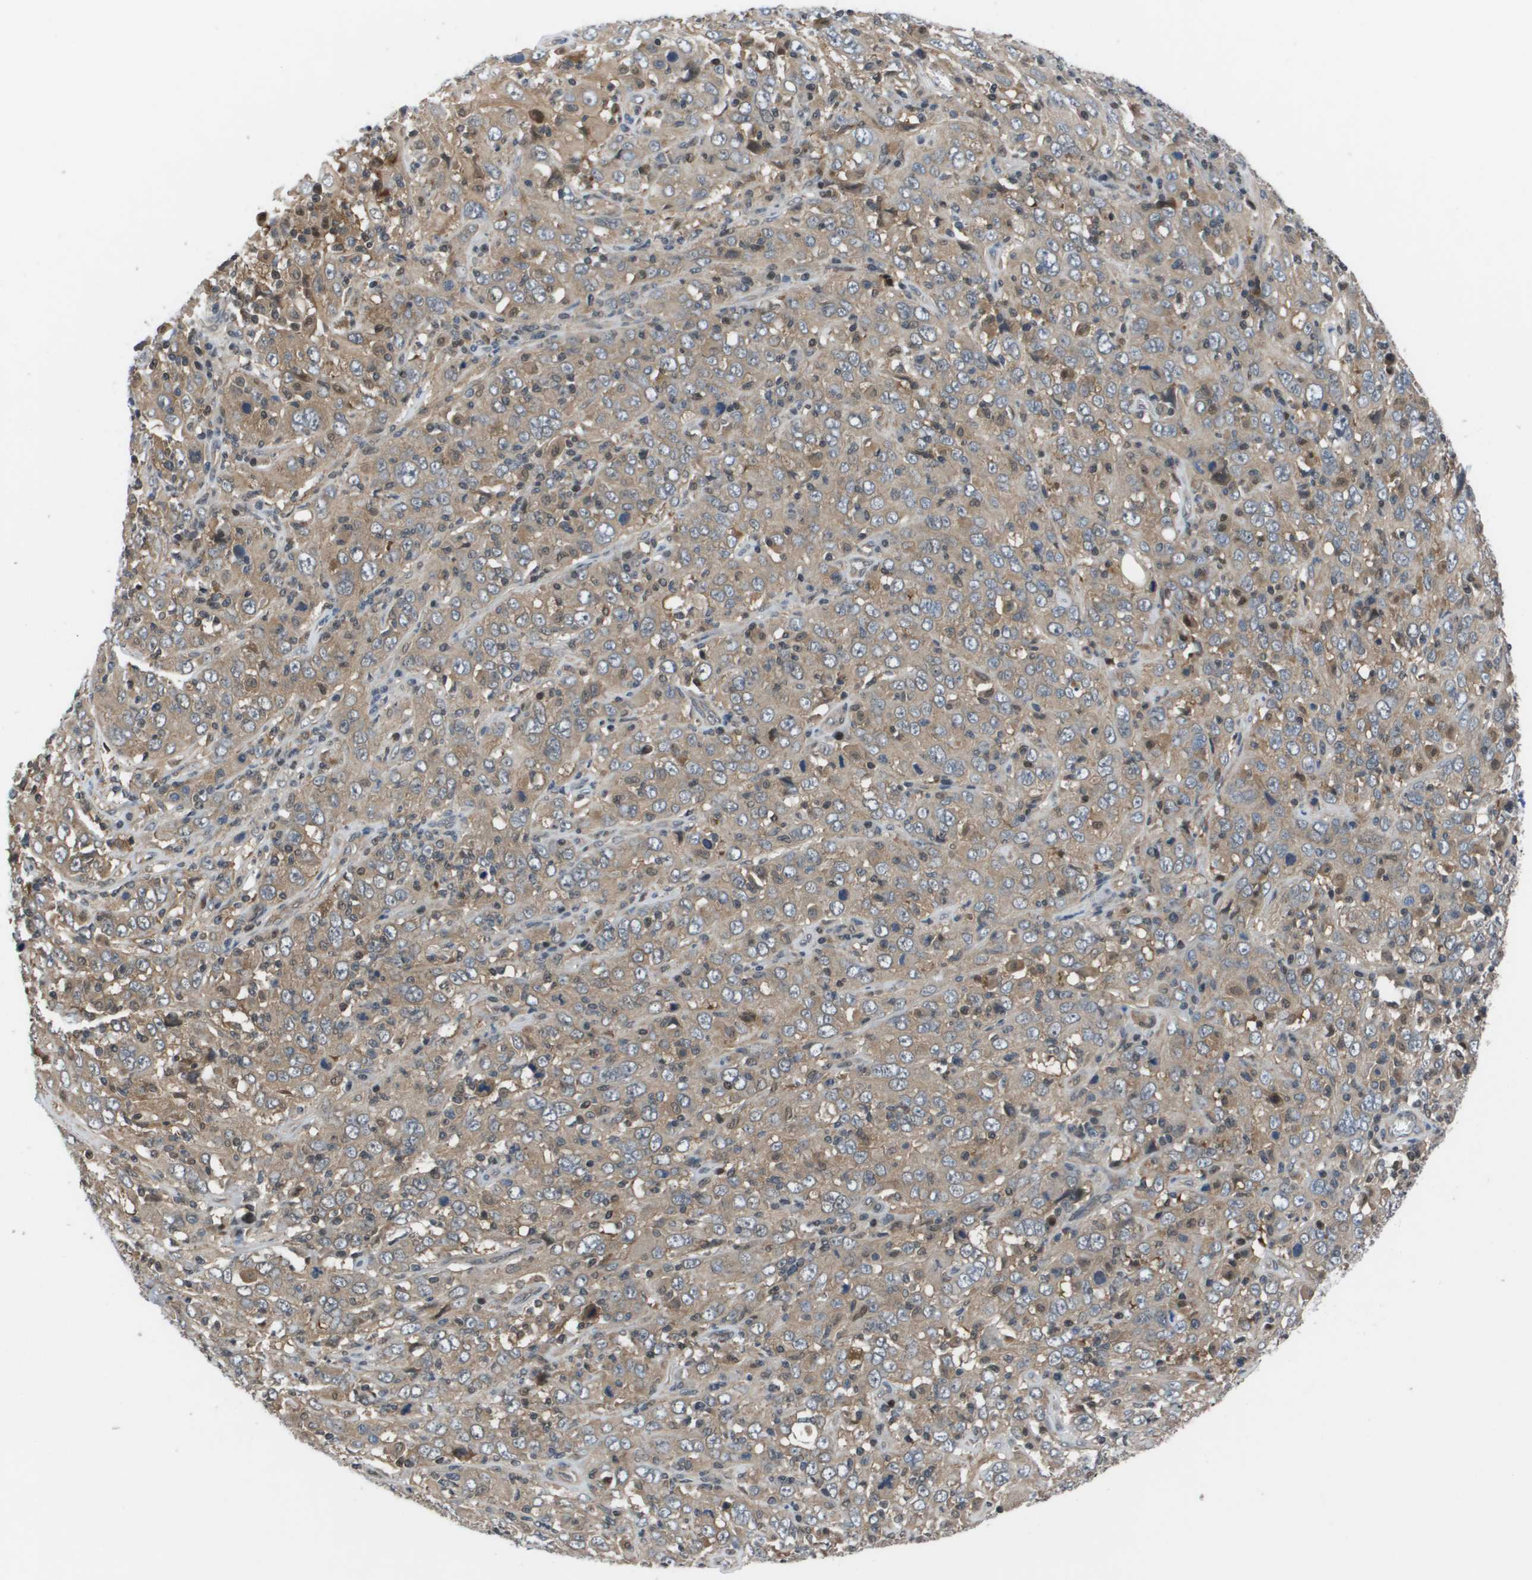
{"staining": {"intensity": "moderate", "quantity": ">75%", "location": "cytoplasmic/membranous"}, "tissue": "cervical cancer", "cell_type": "Tumor cells", "image_type": "cancer", "snomed": [{"axis": "morphology", "description": "Squamous cell carcinoma, NOS"}, {"axis": "topography", "description": "Cervix"}], "caption": "DAB immunohistochemical staining of human cervical squamous cell carcinoma reveals moderate cytoplasmic/membranous protein positivity in approximately >75% of tumor cells.", "gene": "ENPP5", "patient": {"sex": "female", "age": 46}}